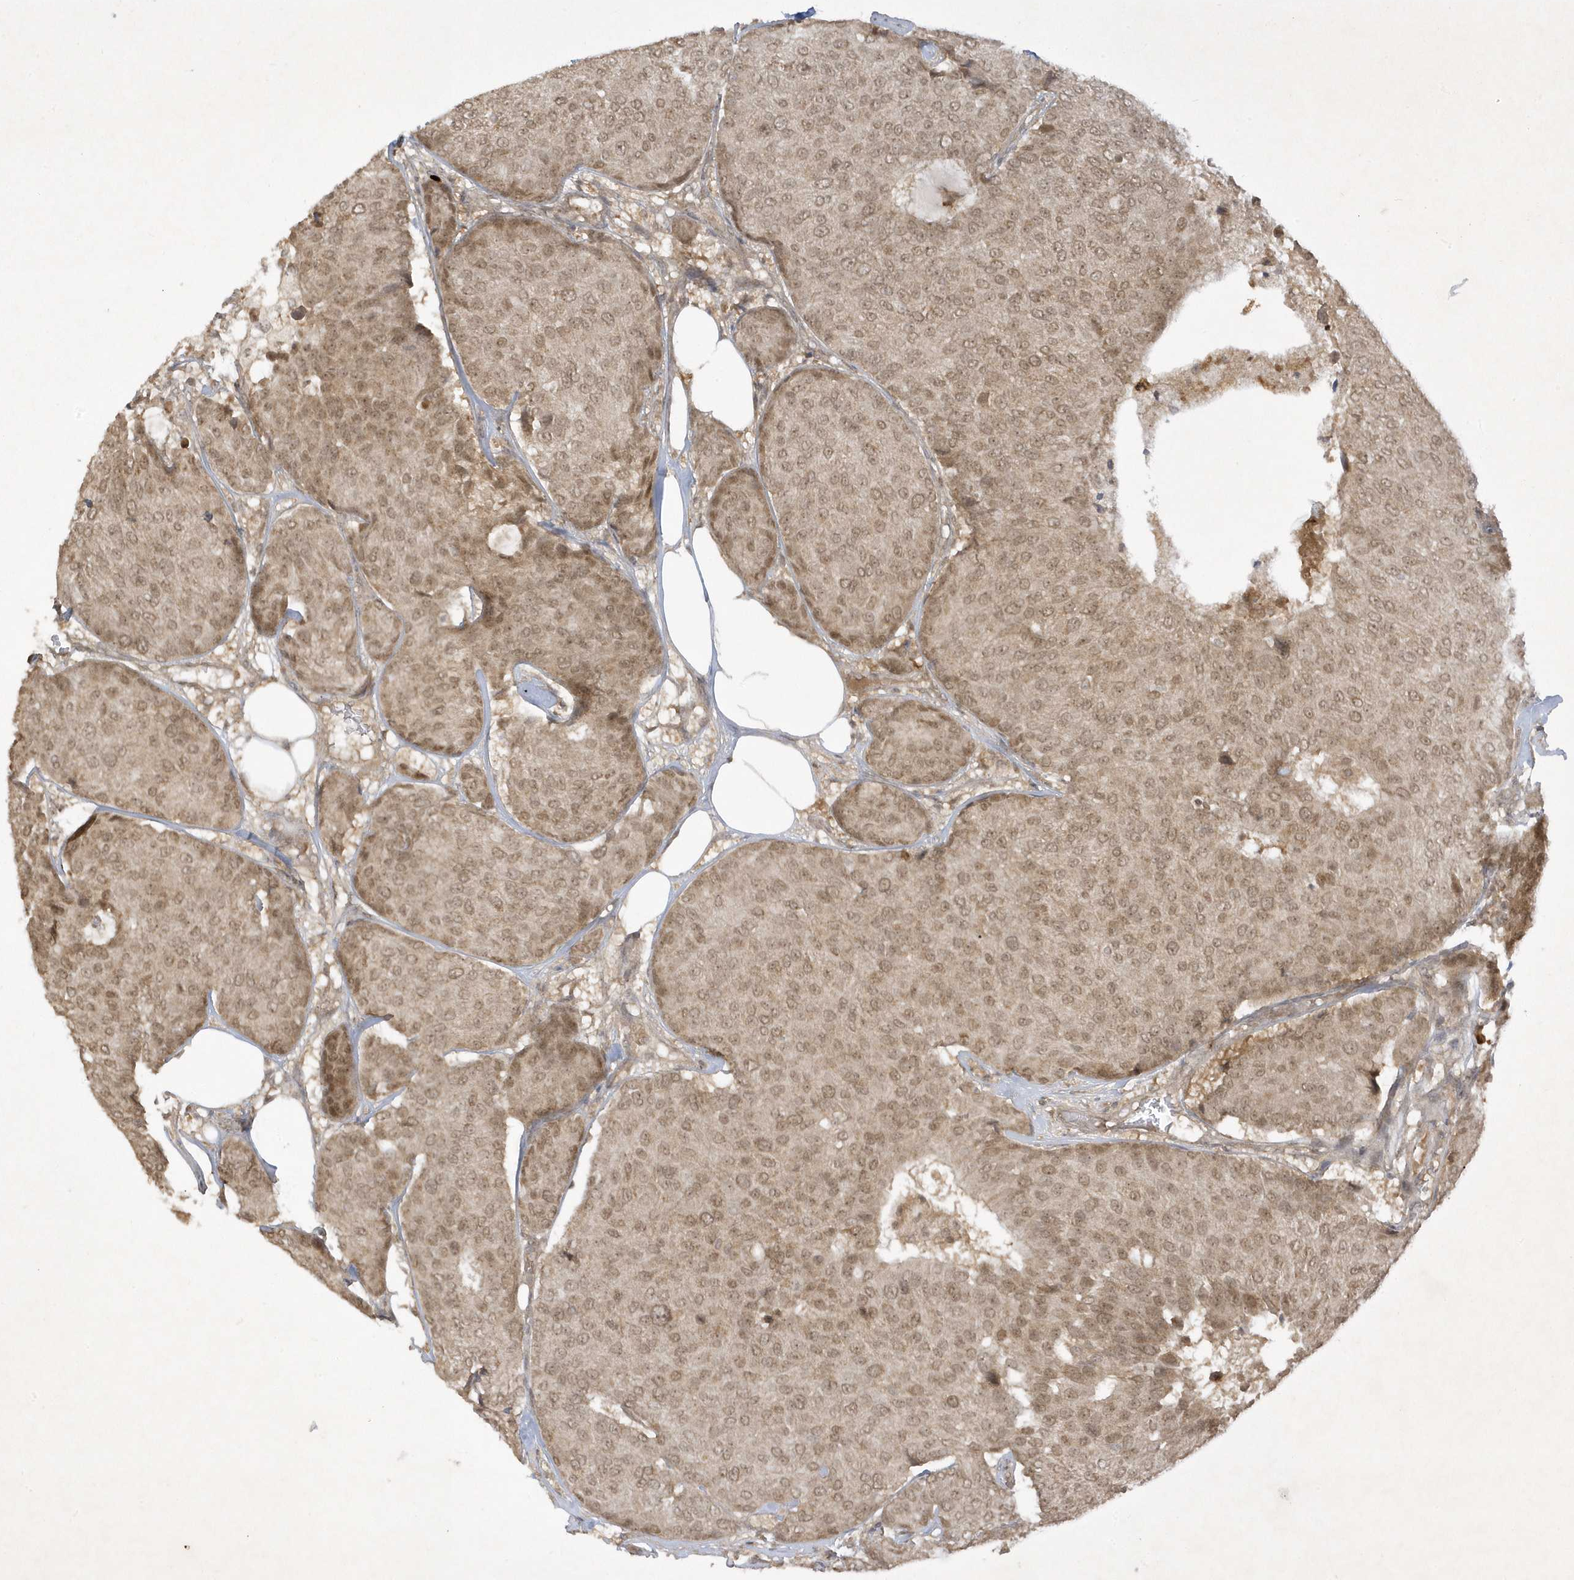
{"staining": {"intensity": "moderate", "quantity": ">75%", "location": "cytoplasmic/membranous,nuclear"}, "tissue": "breast cancer", "cell_type": "Tumor cells", "image_type": "cancer", "snomed": [{"axis": "morphology", "description": "Duct carcinoma"}, {"axis": "topography", "description": "Breast"}], "caption": "Immunohistochemistry (IHC) image of human invasive ductal carcinoma (breast) stained for a protein (brown), which exhibits medium levels of moderate cytoplasmic/membranous and nuclear expression in about >75% of tumor cells.", "gene": "ZNF213", "patient": {"sex": "female", "age": 75}}